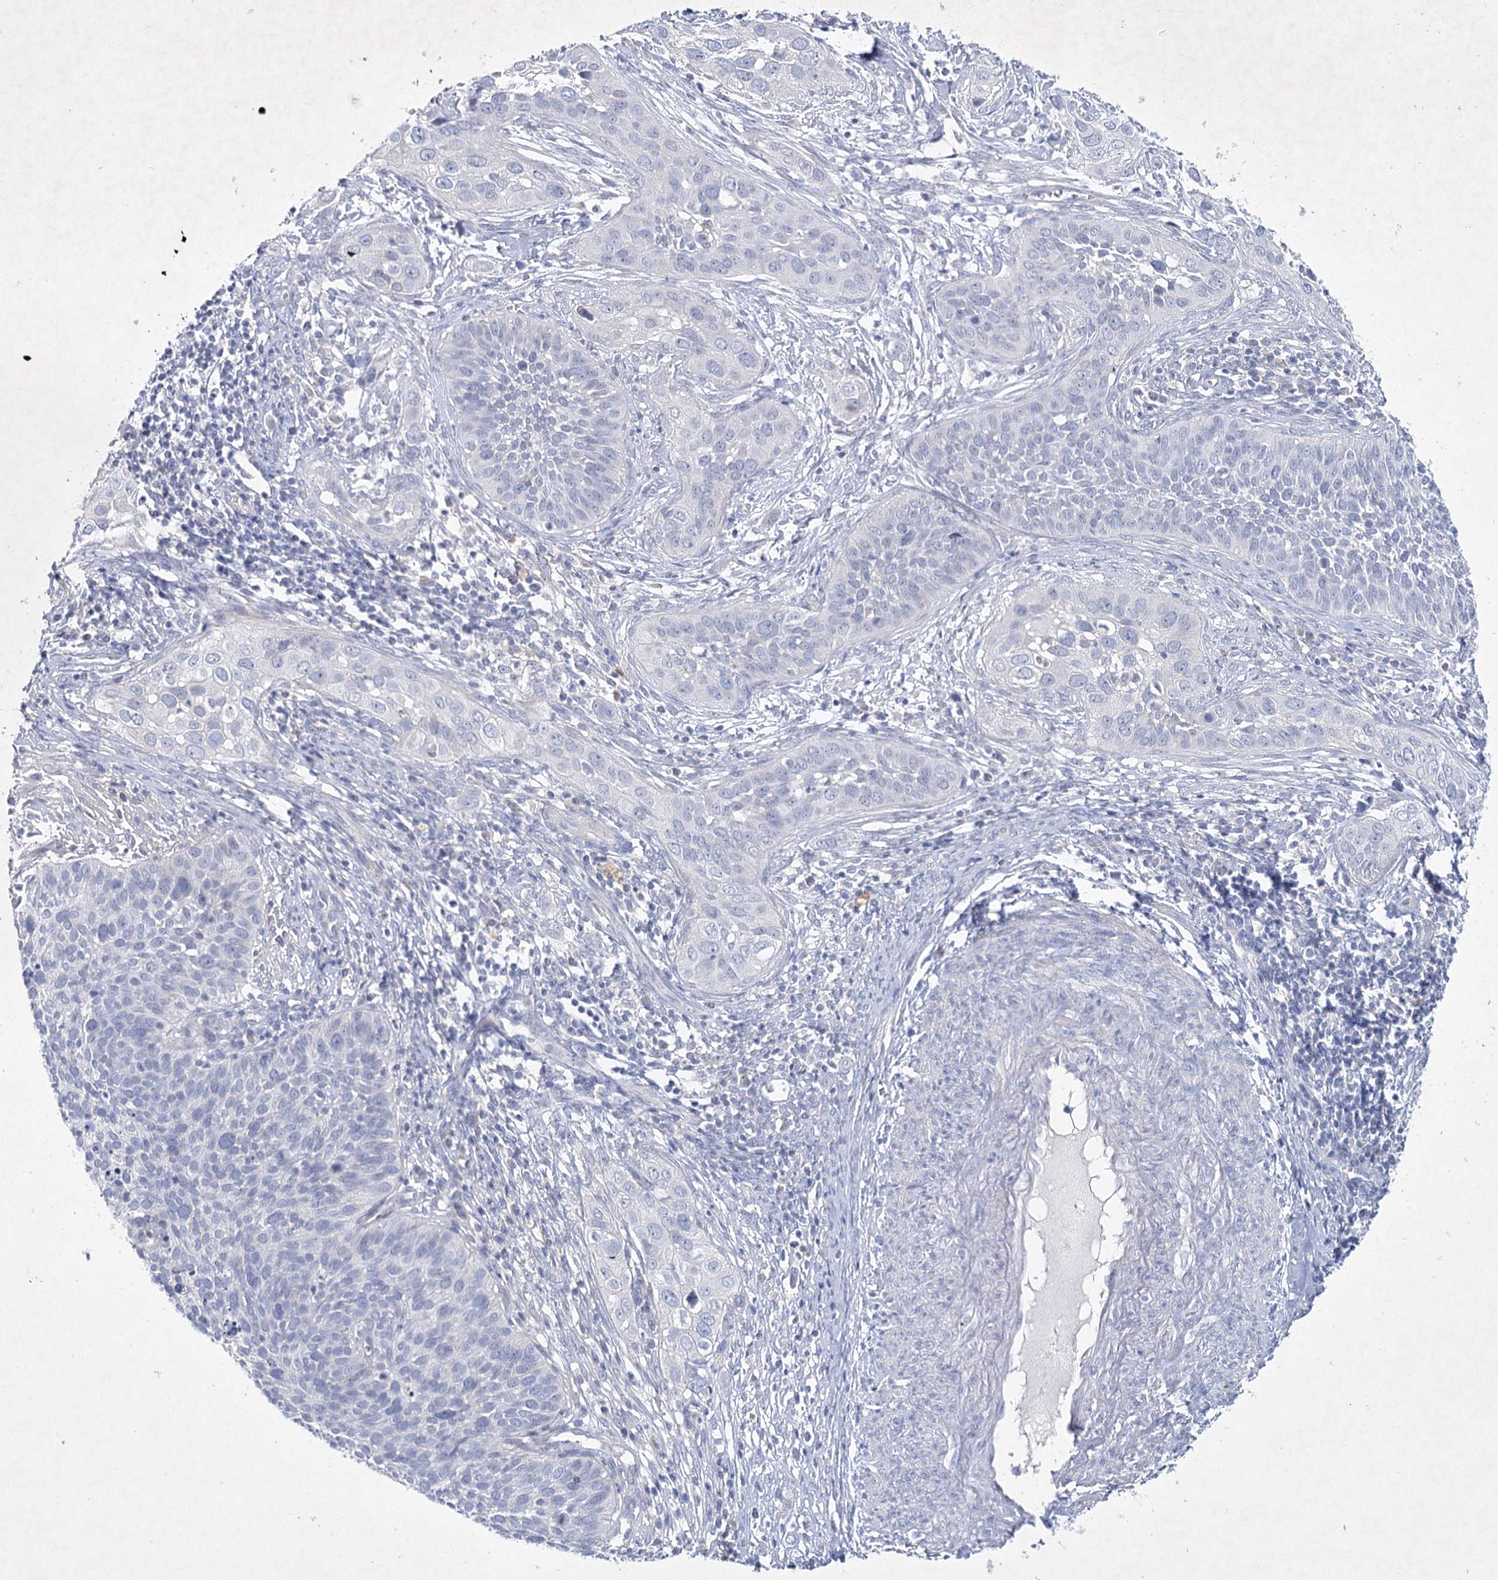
{"staining": {"intensity": "negative", "quantity": "none", "location": "none"}, "tissue": "cervical cancer", "cell_type": "Tumor cells", "image_type": "cancer", "snomed": [{"axis": "morphology", "description": "Squamous cell carcinoma, NOS"}, {"axis": "topography", "description": "Cervix"}], "caption": "Immunohistochemistry (IHC) of cervical cancer (squamous cell carcinoma) displays no positivity in tumor cells. (DAB (3,3'-diaminobenzidine) immunohistochemistry (IHC) visualized using brightfield microscopy, high magnification).", "gene": "MAP3K13", "patient": {"sex": "female", "age": 34}}